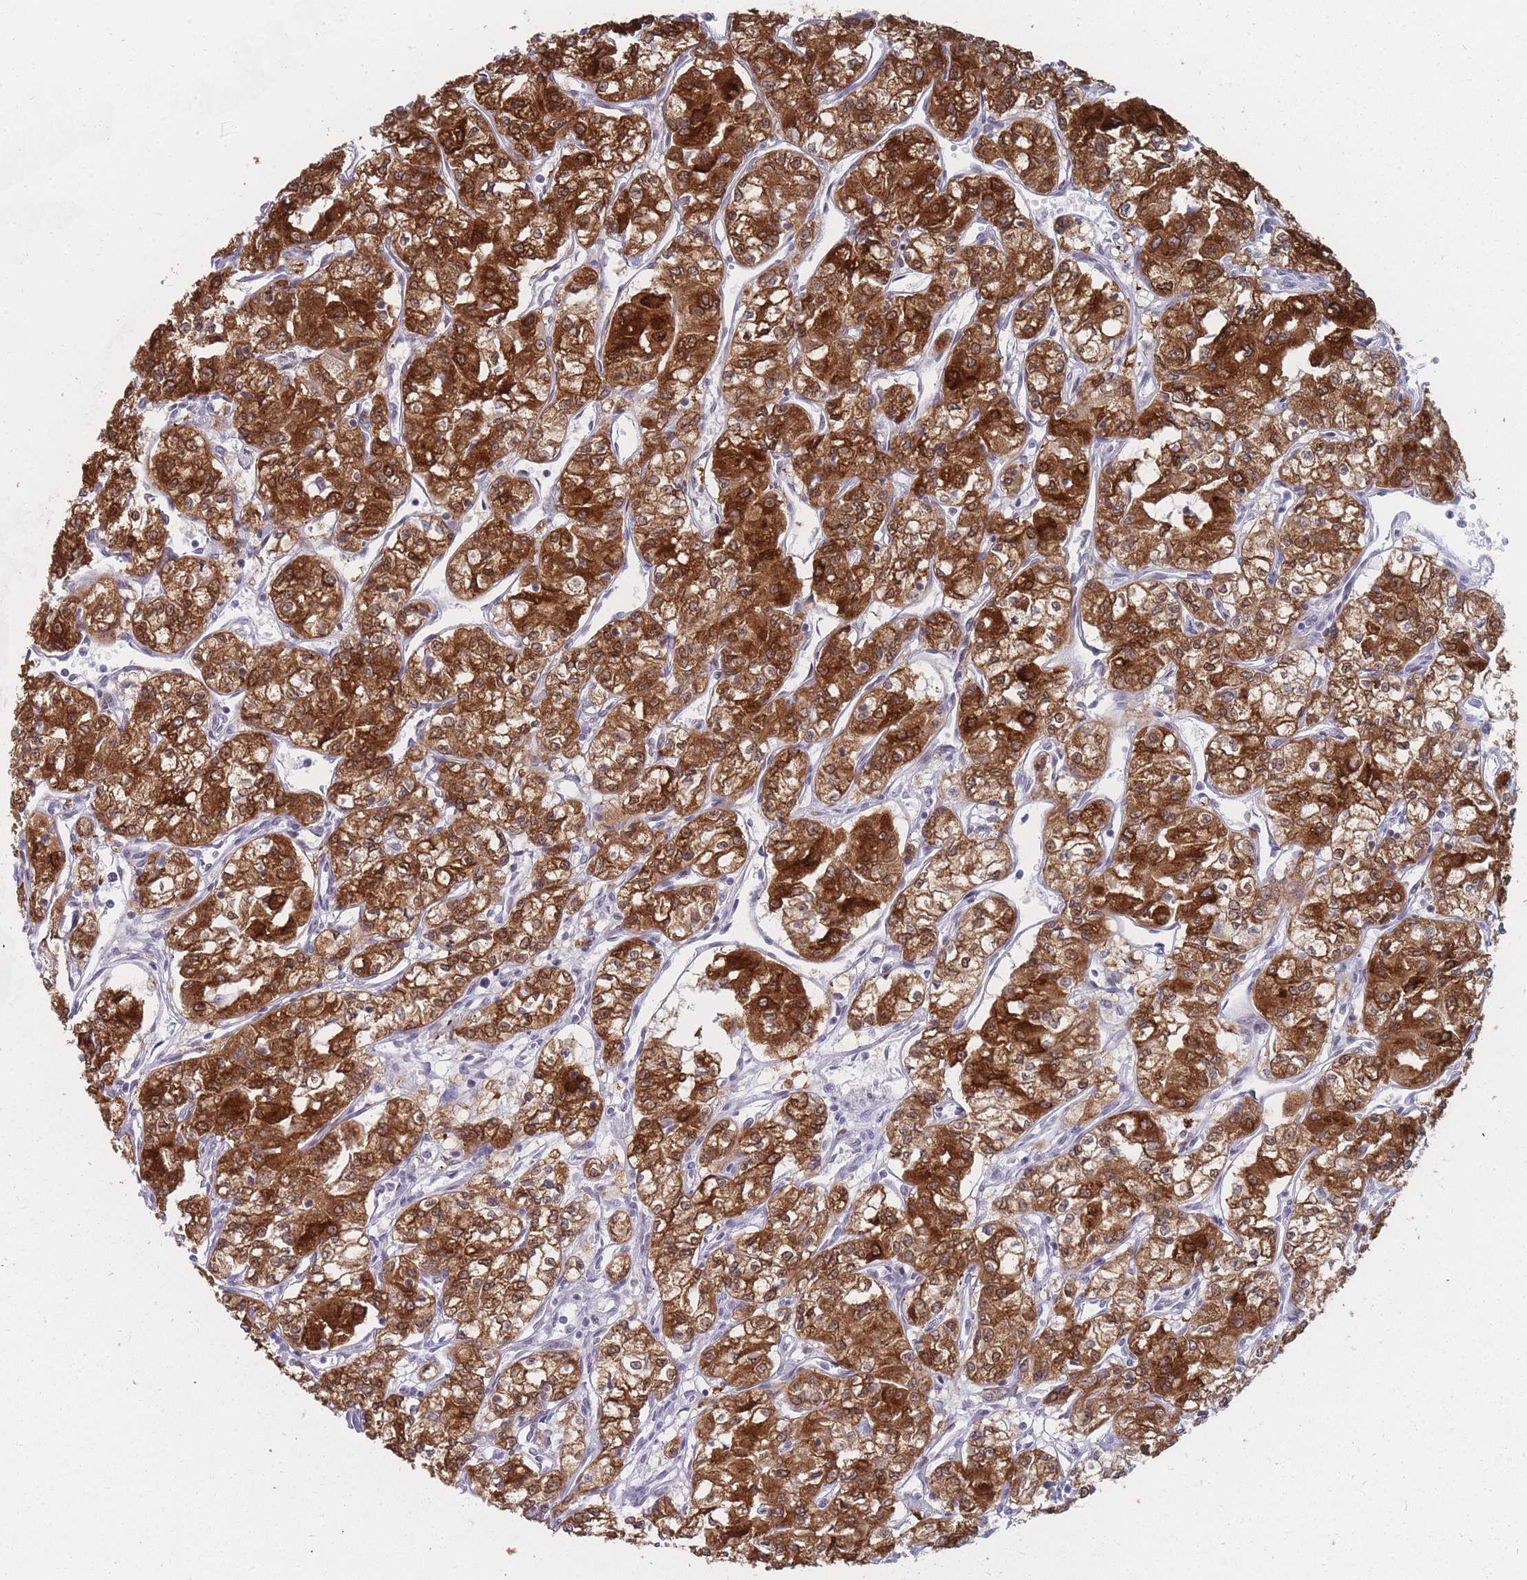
{"staining": {"intensity": "strong", "quantity": ">75%", "location": "cytoplasmic/membranous,nuclear"}, "tissue": "renal cancer", "cell_type": "Tumor cells", "image_type": "cancer", "snomed": [{"axis": "morphology", "description": "Adenocarcinoma, NOS"}, {"axis": "topography", "description": "Kidney"}], "caption": "An immunohistochemistry (IHC) photomicrograph of neoplastic tissue is shown. Protein staining in brown highlights strong cytoplasmic/membranous and nuclear positivity in adenocarcinoma (renal) within tumor cells. Ihc stains the protein of interest in brown and the nuclei are stained blue.", "gene": "GINS1", "patient": {"sex": "male", "age": 59}}